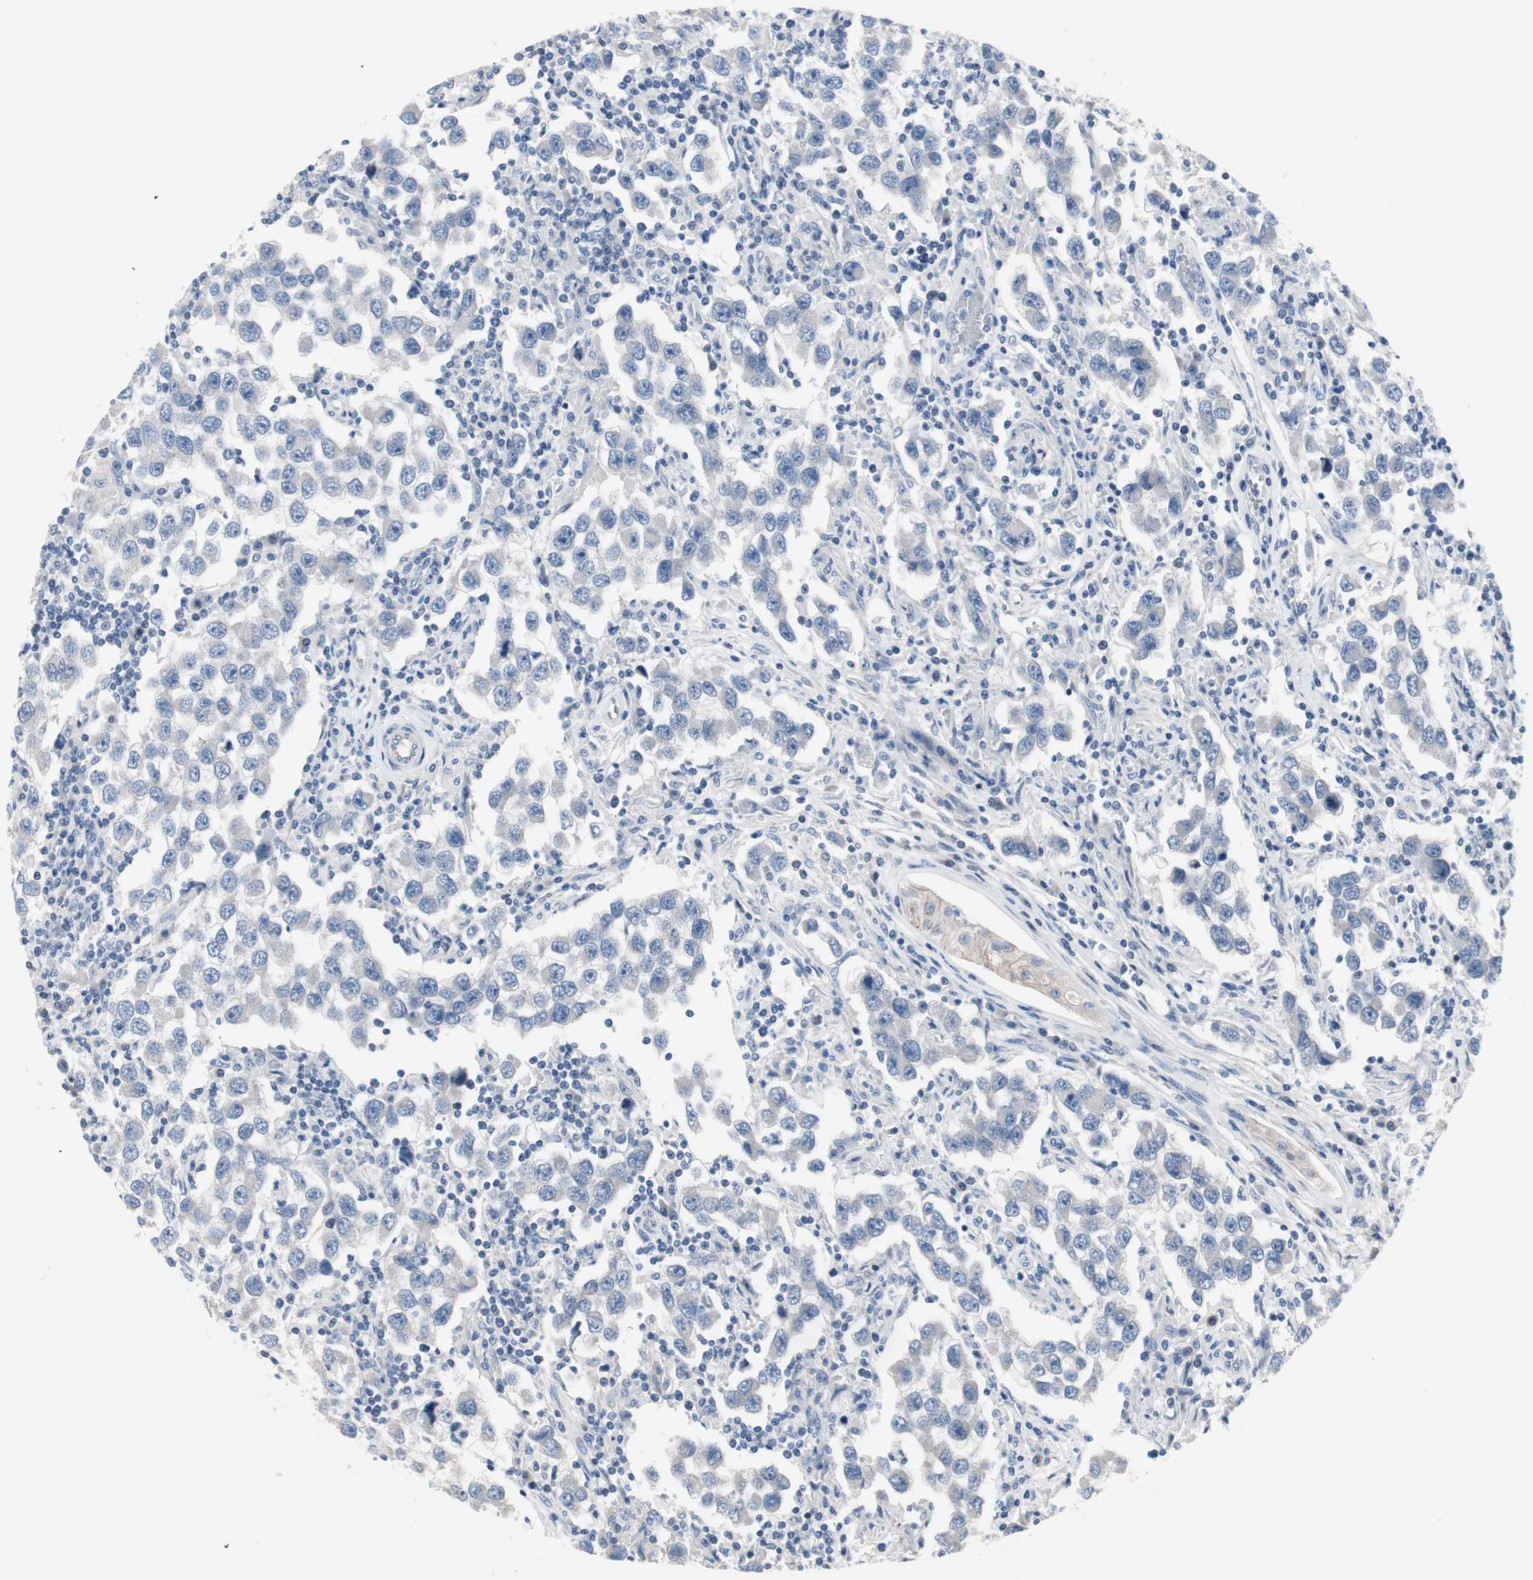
{"staining": {"intensity": "negative", "quantity": "none", "location": "none"}, "tissue": "testis cancer", "cell_type": "Tumor cells", "image_type": "cancer", "snomed": [{"axis": "morphology", "description": "Carcinoma, Embryonal, NOS"}, {"axis": "topography", "description": "Testis"}], "caption": "A histopathology image of human testis embryonal carcinoma is negative for staining in tumor cells.", "gene": "ULBP1", "patient": {"sex": "male", "age": 21}}